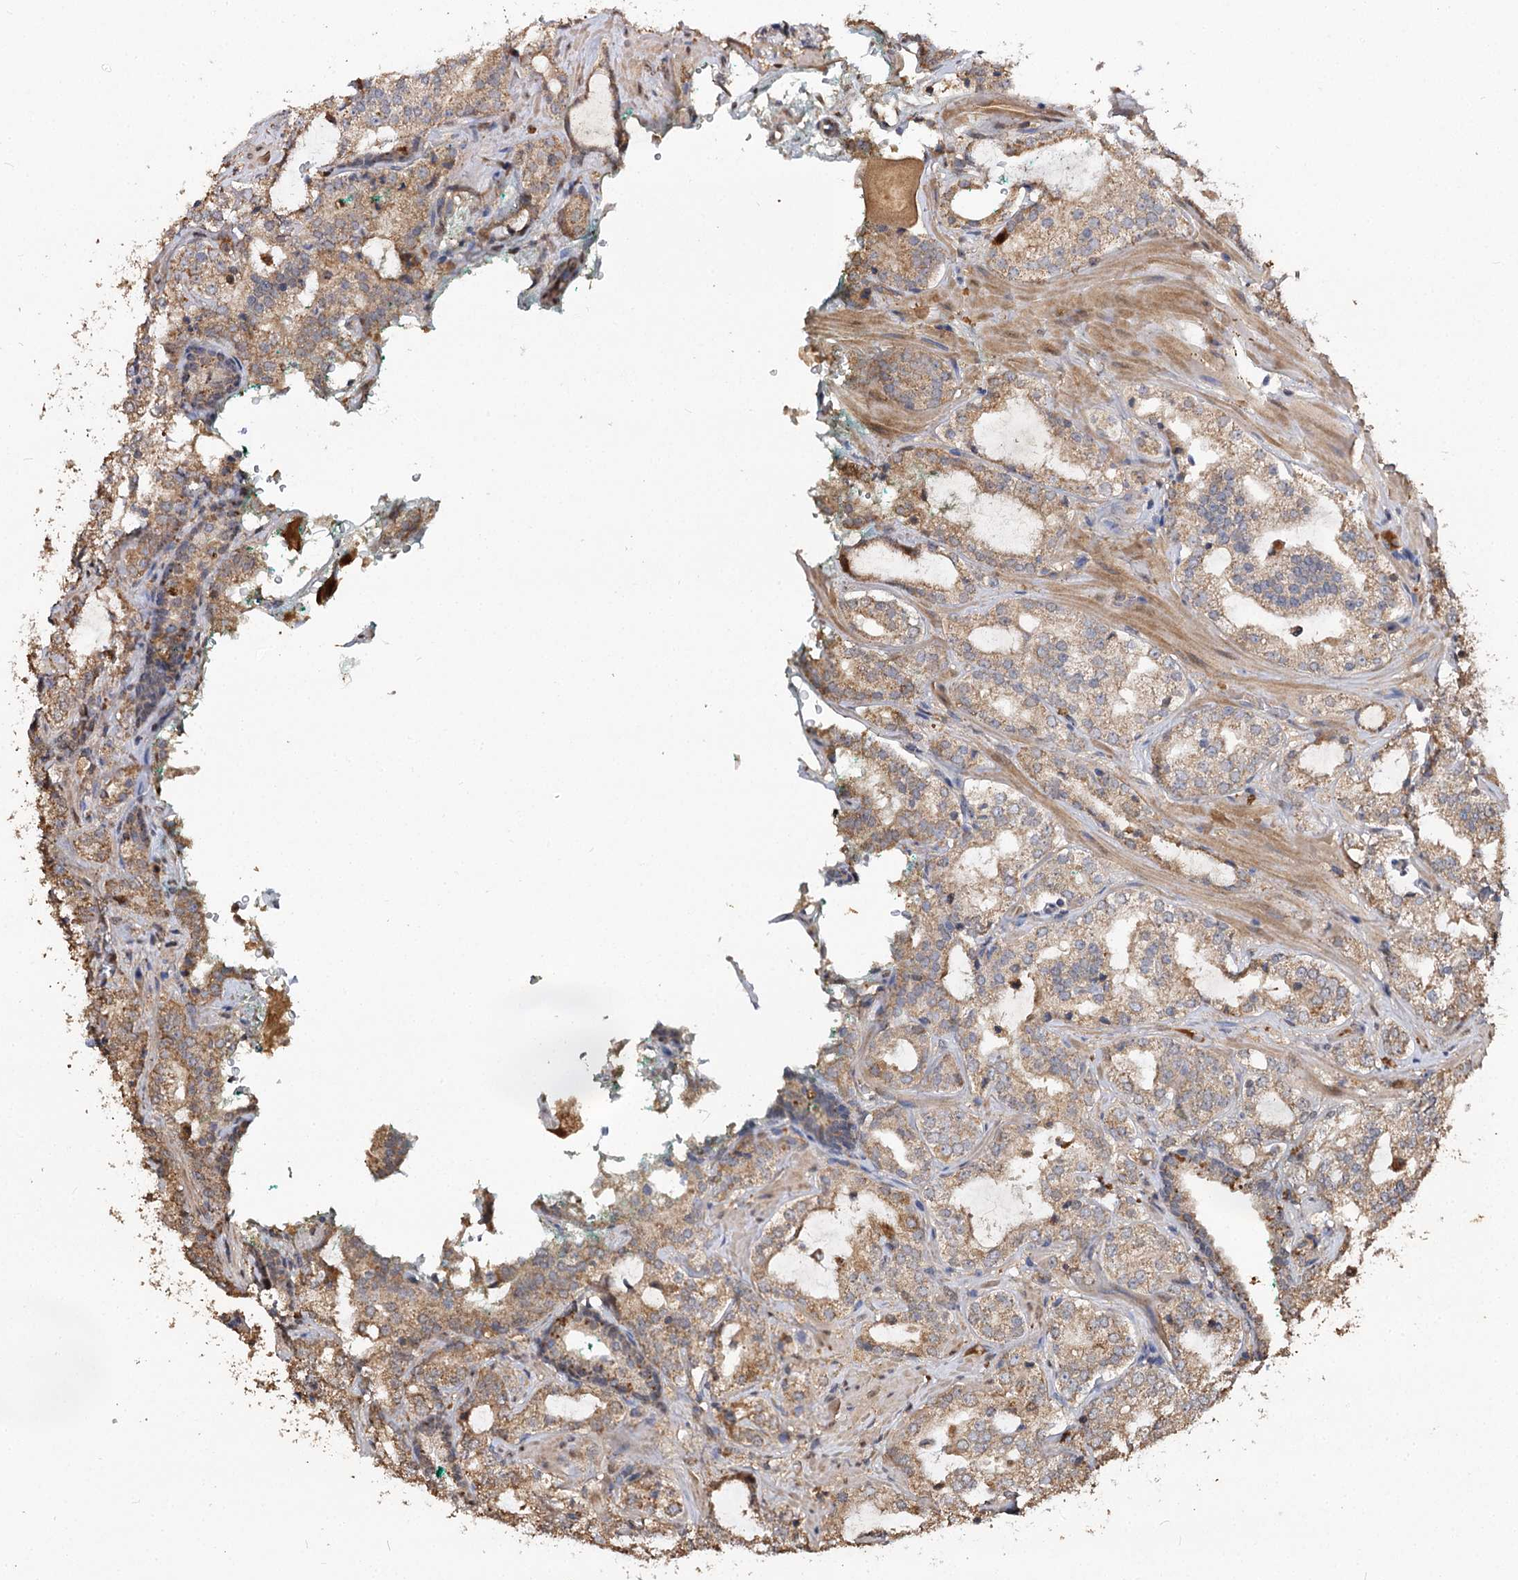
{"staining": {"intensity": "moderate", "quantity": ">75%", "location": "cytoplasmic/membranous"}, "tissue": "prostate cancer", "cell_type": "Tumor cells", "image_type": "cancer", "snomed": [{"axis": "morphology", "description": "Adenocarcinoma, High grade"}, {"axis": "topography", "description": "Prostate"}], "caption": "Prostate cancer (adenocarcinoma (high-grade)) stained with a protein marker demonstrates moderate staining in tumor cells.", "gene": "ARL13A", "patient": {"sex": "male", "age": 64}}